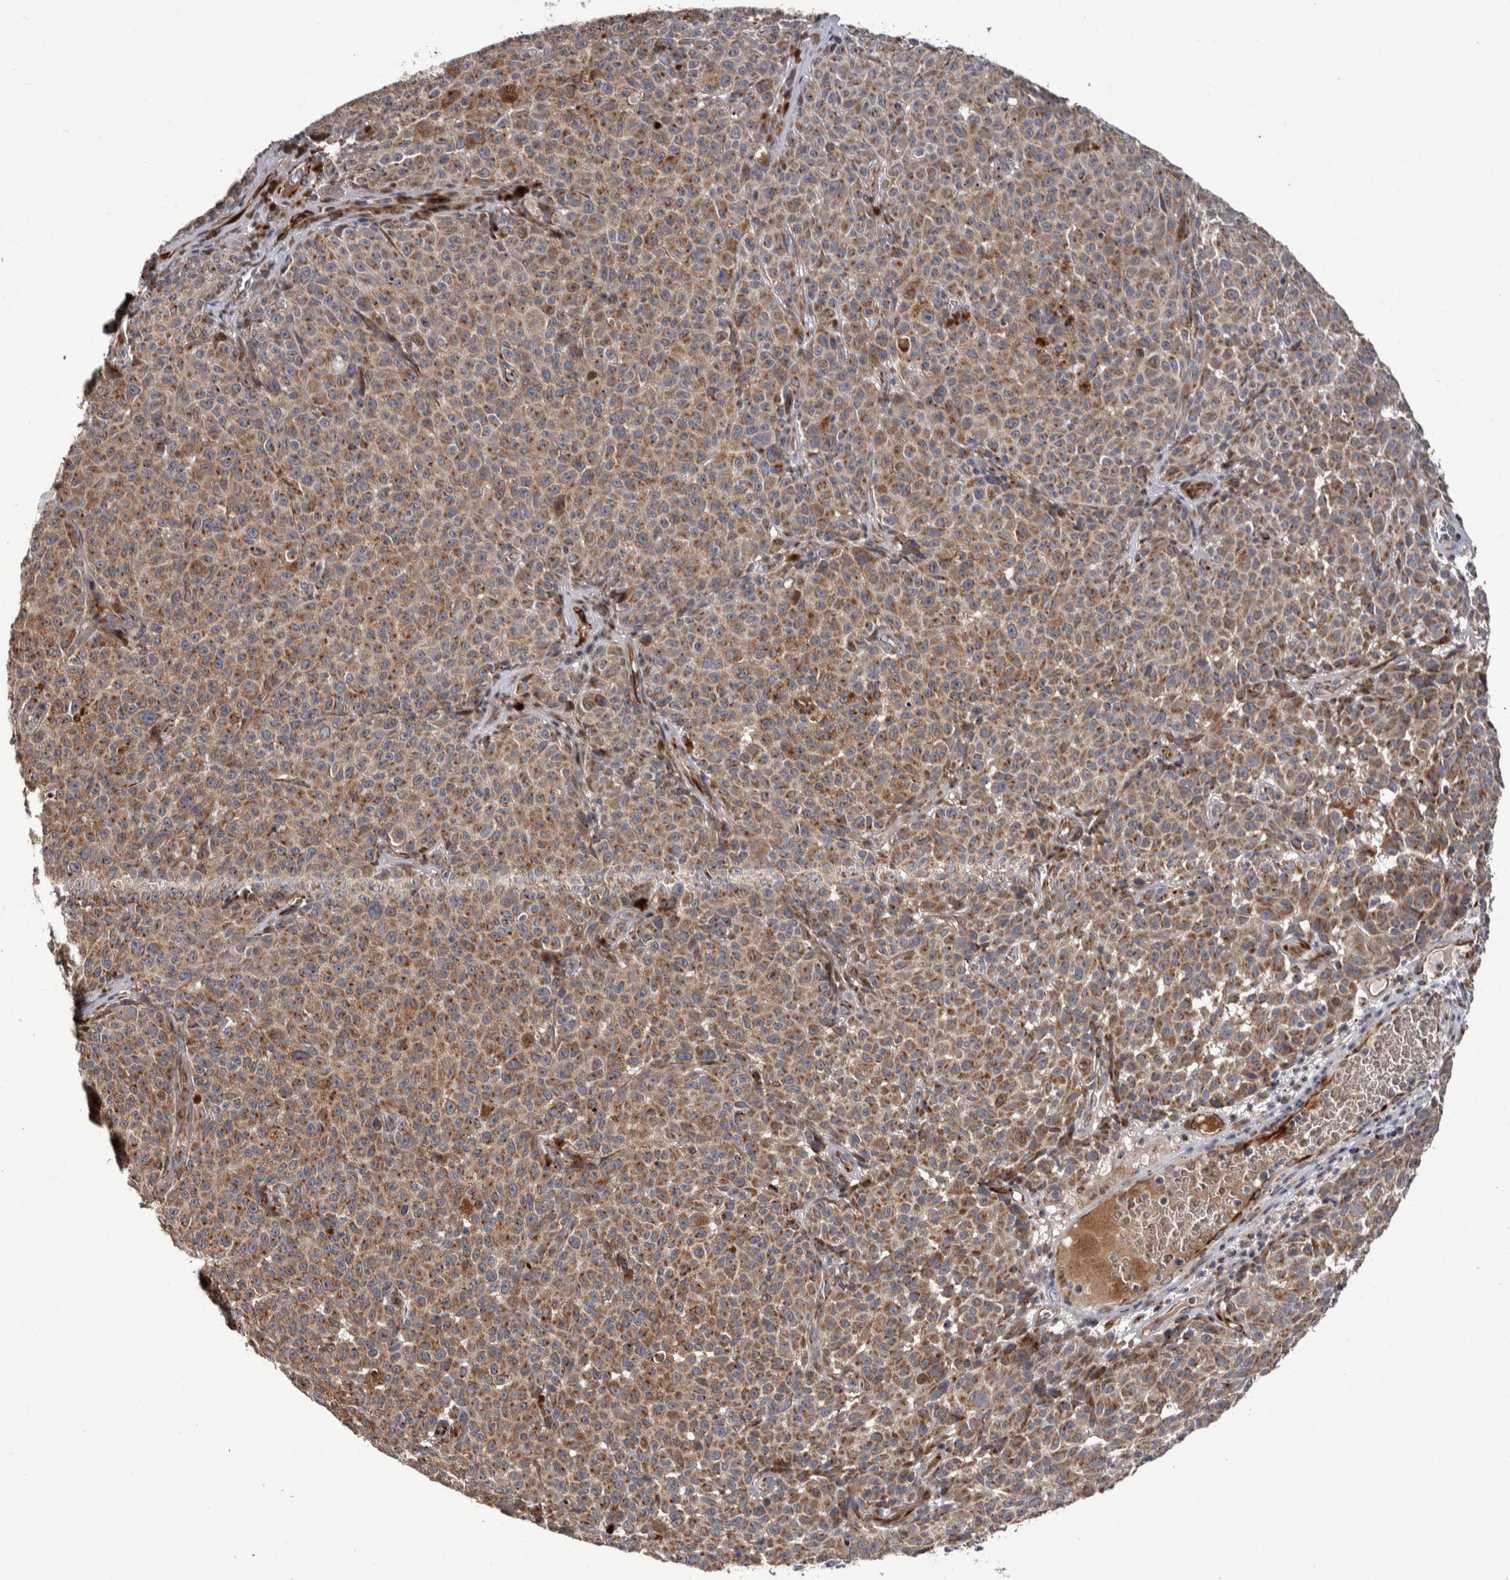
{"staining": {"intensity": "moderate", "quantity": ">75%", "location": "cytoplasmic/membranous"}, "tissue": "melanoma", "cell_type": "Tumor cells", "image_type": "cancer", "snomed": [{"axis": "morphology", "description": "Malignant melanoma, NOS"}, {"axis": "topography", "description": "Skin"}], "caption": "Approximately >75% of tumor cells in malignant melanoma demonstrate moderate cytoplasmic/membranous protein staining as visualized by brown immunohistochemical staining.", "gene": "CANT1", "patient": {"sex": "female", "age": 82}}